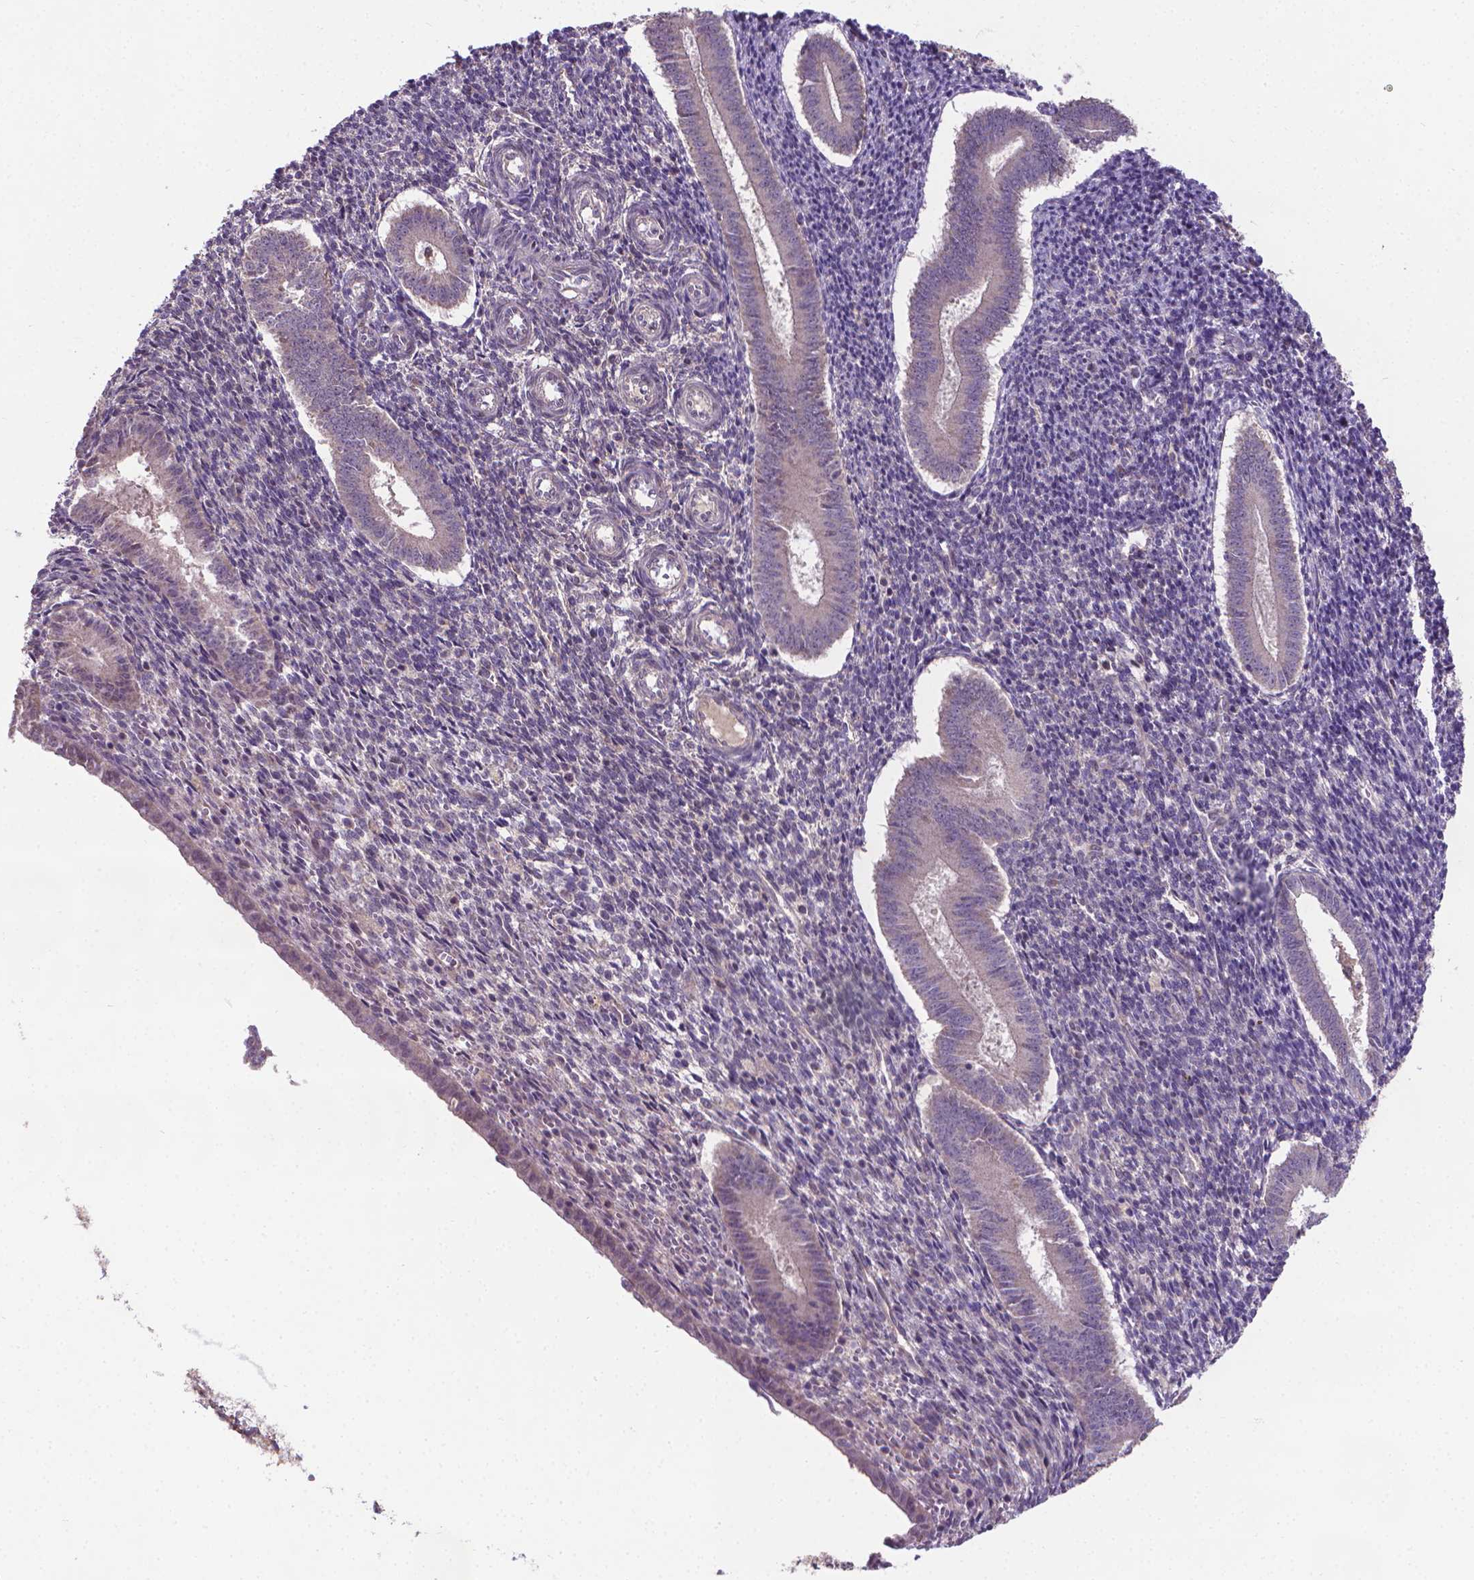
{"staining": {"intensity": "weak", "quantity": "25%-75%", "location": "cytoplasmic/membranous"}, "tissue": "endometrium", "cell_type": "Cells in endometrial stroma", "image_type": "normal", "snomed": [{"axis": "morphology", "description": "Normal tissue, NOS"}, {"axis": "topography", "description": "Endometrium"}], "caption": "Protein analysis of normal endometrium displays weak cytoplasmic/membranous expression in approximately 25%-75% of cells in endometrial stroma. (IHC, brightfield microscopy, high magnification).", "gene": "GPR63", "patient": {"sex": "female", "age": 25}}